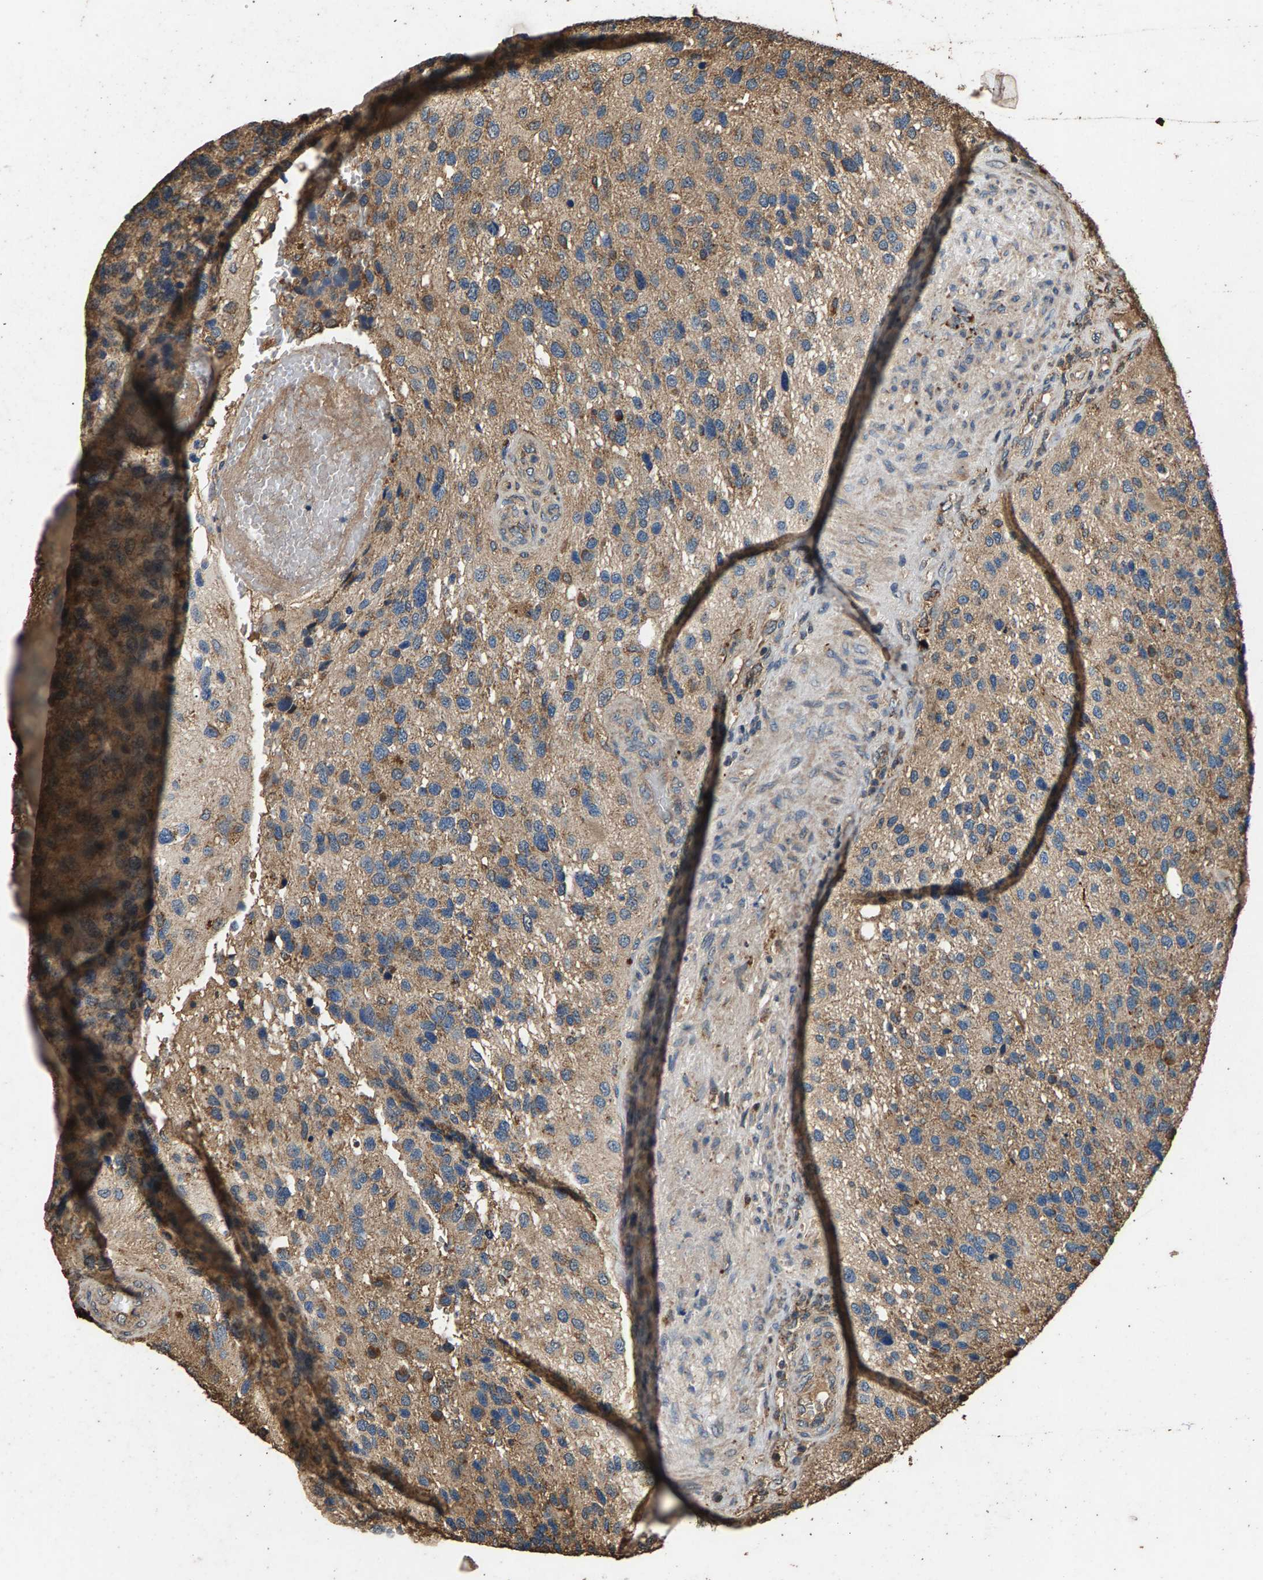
{"staining": {"intensity": "moderate", "quantity": "25%-75%", "location": "cytoplasmic/membranous"}, "tissue": "glioma", "cell_type": "Tumor cells", "image_type": "cancer", "snomed": [{"axis": "morphology", "description": "Glioma, malignant, High grade"}, {"axis": "topography", "description": "Brain"}], "caption": "A photomicrograph of human glioma stained for a protein exhibits moderate cytoplasmic/membranous brown staining in tumor cells.", "gene": "MRPL27", "patient": {"sex": "female", "age": 58}}